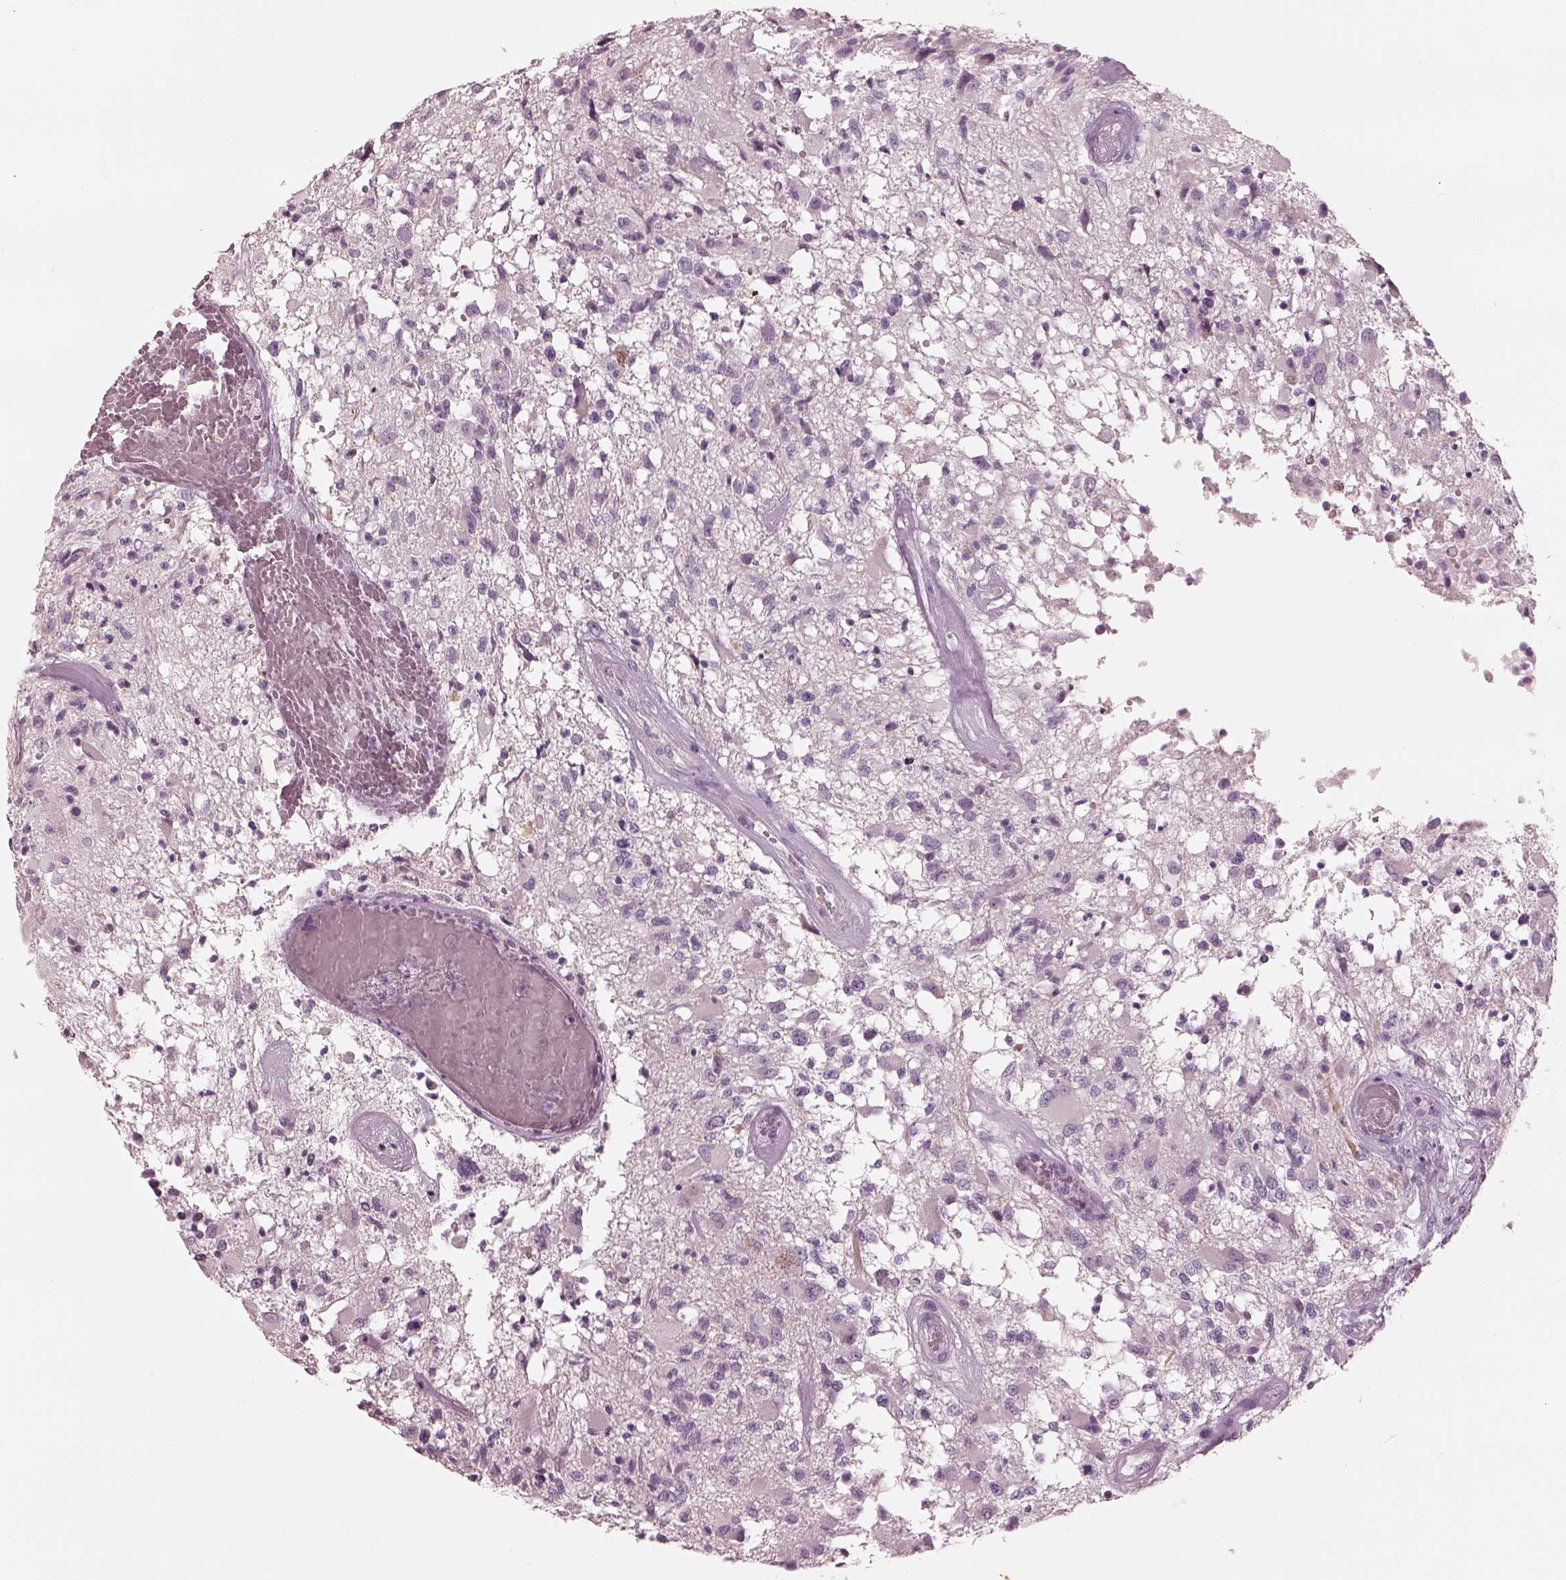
{"staining": {"intensity": "negative", "quantity": "none", "location": "none"}, "tissue": "glioma", "cell_type": "Tumor cells", "image_type": "cancer", "snomed": [{"axis": "morphology", "description": "Glioma, malignant, High grade"}, {"axis": "topography", "description": "Brain"}], "caption": "Tumor cells show no significant protein expression in glioma.", "gene": "RSPH9", "patient": {"sex": "female", "age": 63}}